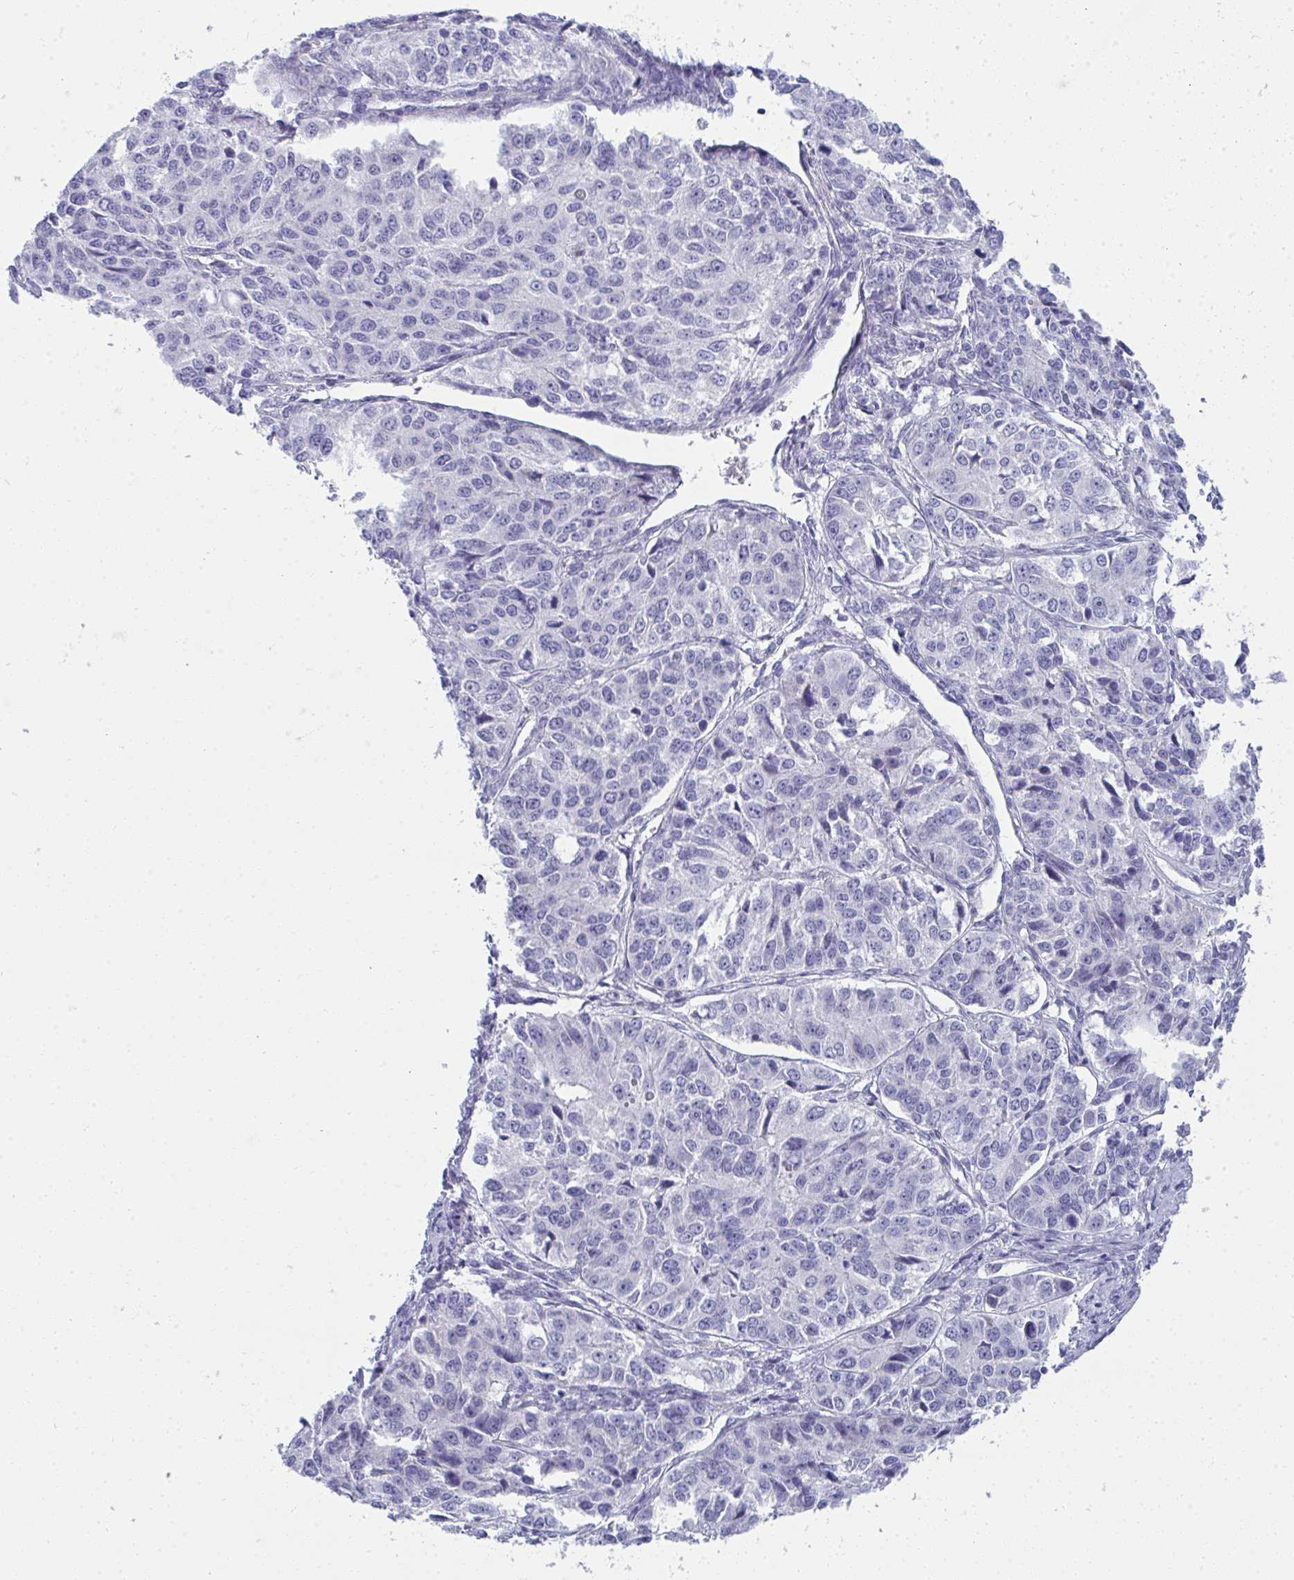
{"staining": {"intensity": "negative", "quantity": "none", "location": "none"}, "tissue": "ovarian cancer", "cell_type": "Tumor cells", "image_type": "cancer", "snomed": [{"axis": "morphology", "description": "Carcinoma, endometroid"}, {"axis": "topography", "description": "Ovary"}], "caption": "Photomicrograph shows no significant protein expression in tumor cells of ovarian endometroid carcinoma.", "gene": "PUS7L", "patient": {"sex": "female", "age": 51}}